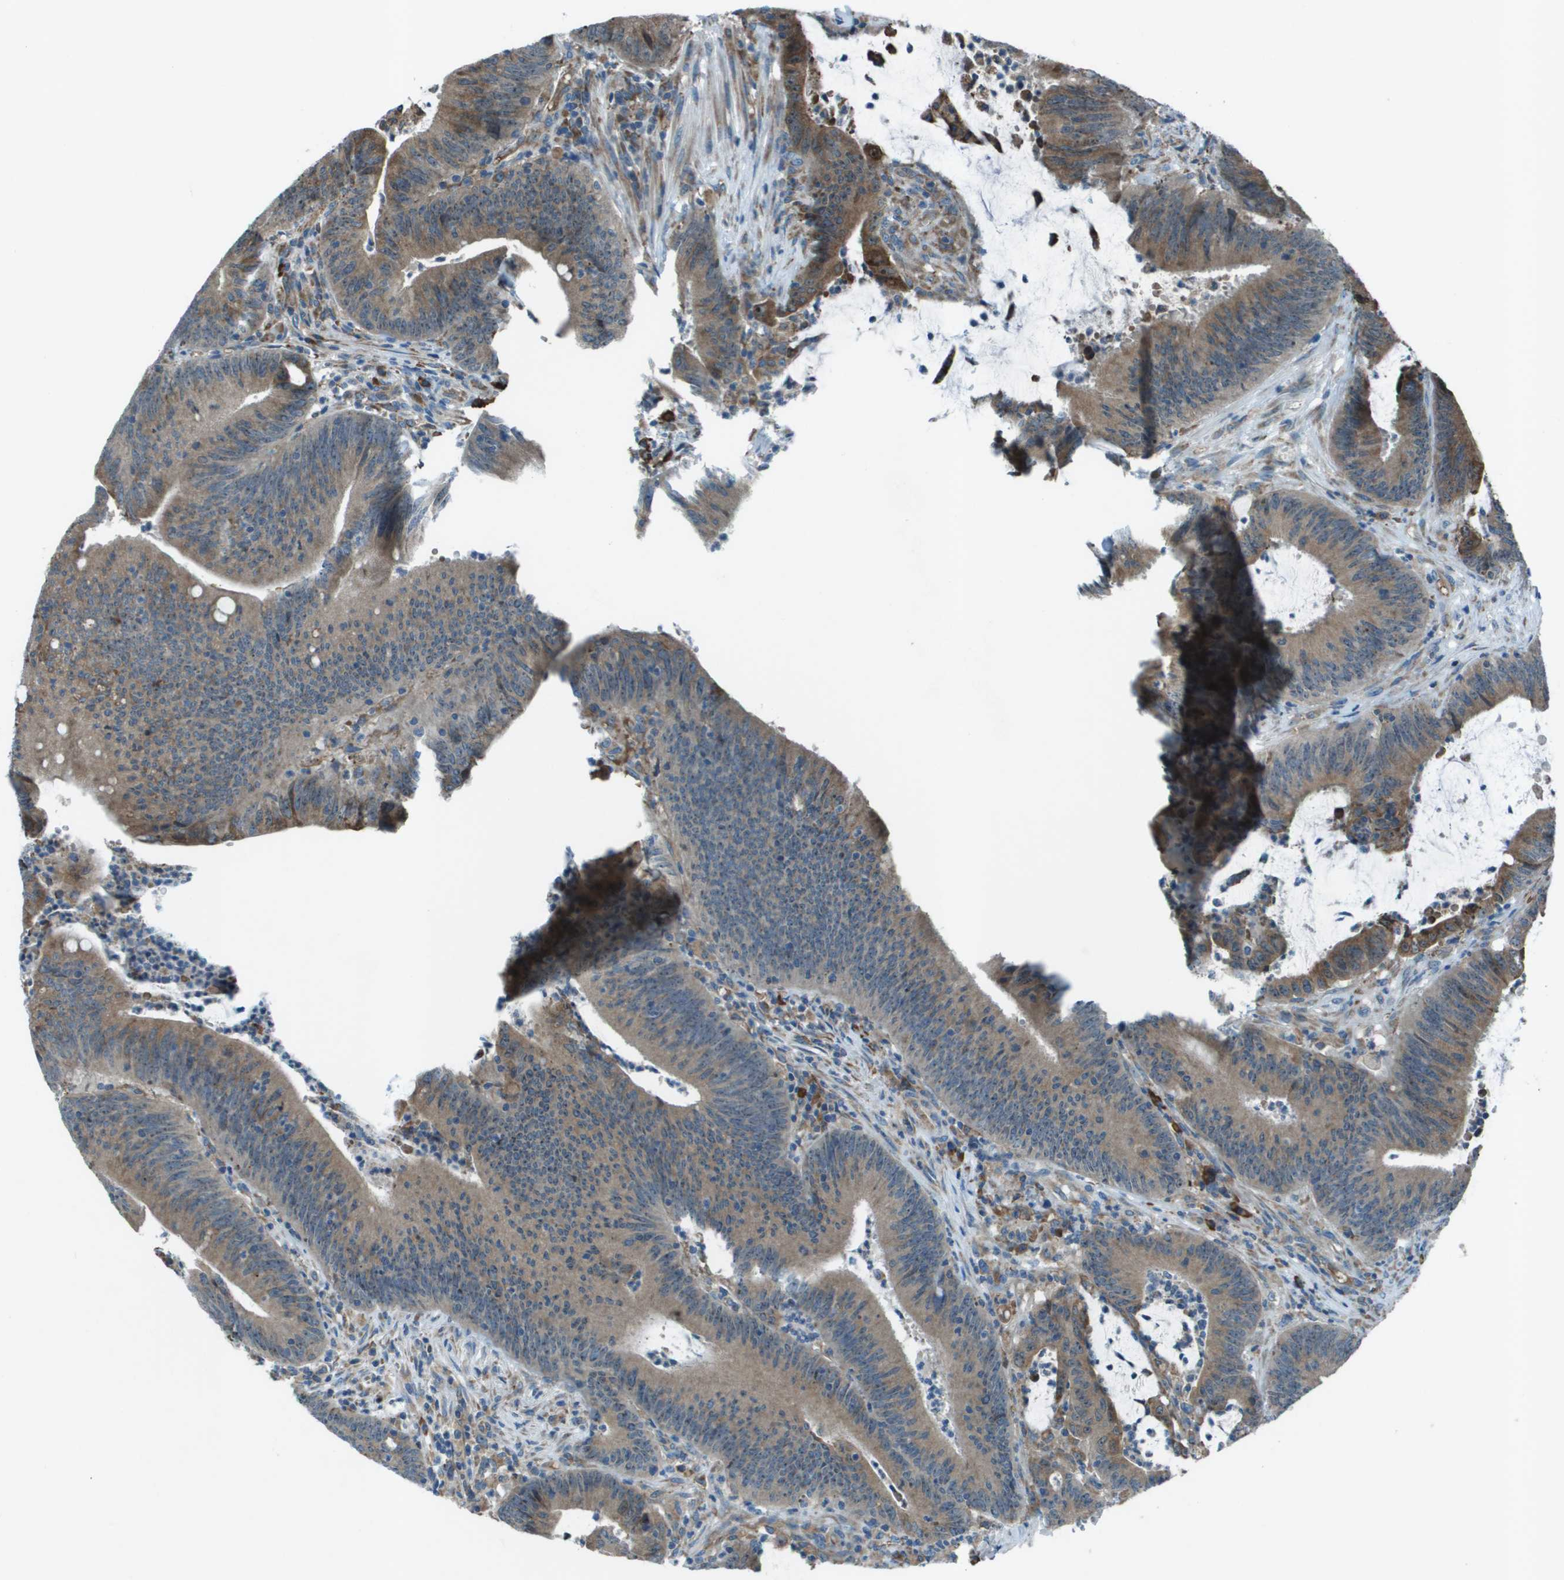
{"staining": {"intensity": "moderate", "quantity": ">75%", "location": "cytoplasmic/membranous"}, "tissue": "colorectal cancer", "cell_type": "Tumor cells", "image_type": "cancer", "snomed": [{"axis": "morphology", "description": "Normal tissue, NOS"}, {"axis": "morphology", "description": "Adenocarcinoma, NOS"}, {"axis": "topography", "description": "Rectum"}], "caption": "DAB (3,3'-diaminobenzidine) immunohistochemical staining of human colorectal cancer shows moderate cytoplasmic/membranous protein expression in approximately >75% of tumor cells. The staining is performed using DAB (3,3'-diaminobenzidine) brown chromogen to label protein expression. The nuclei are counter-stained blue using hematoxylin.", "gene": "UTS2", "patient": {"sex": "female", "age": 66}}